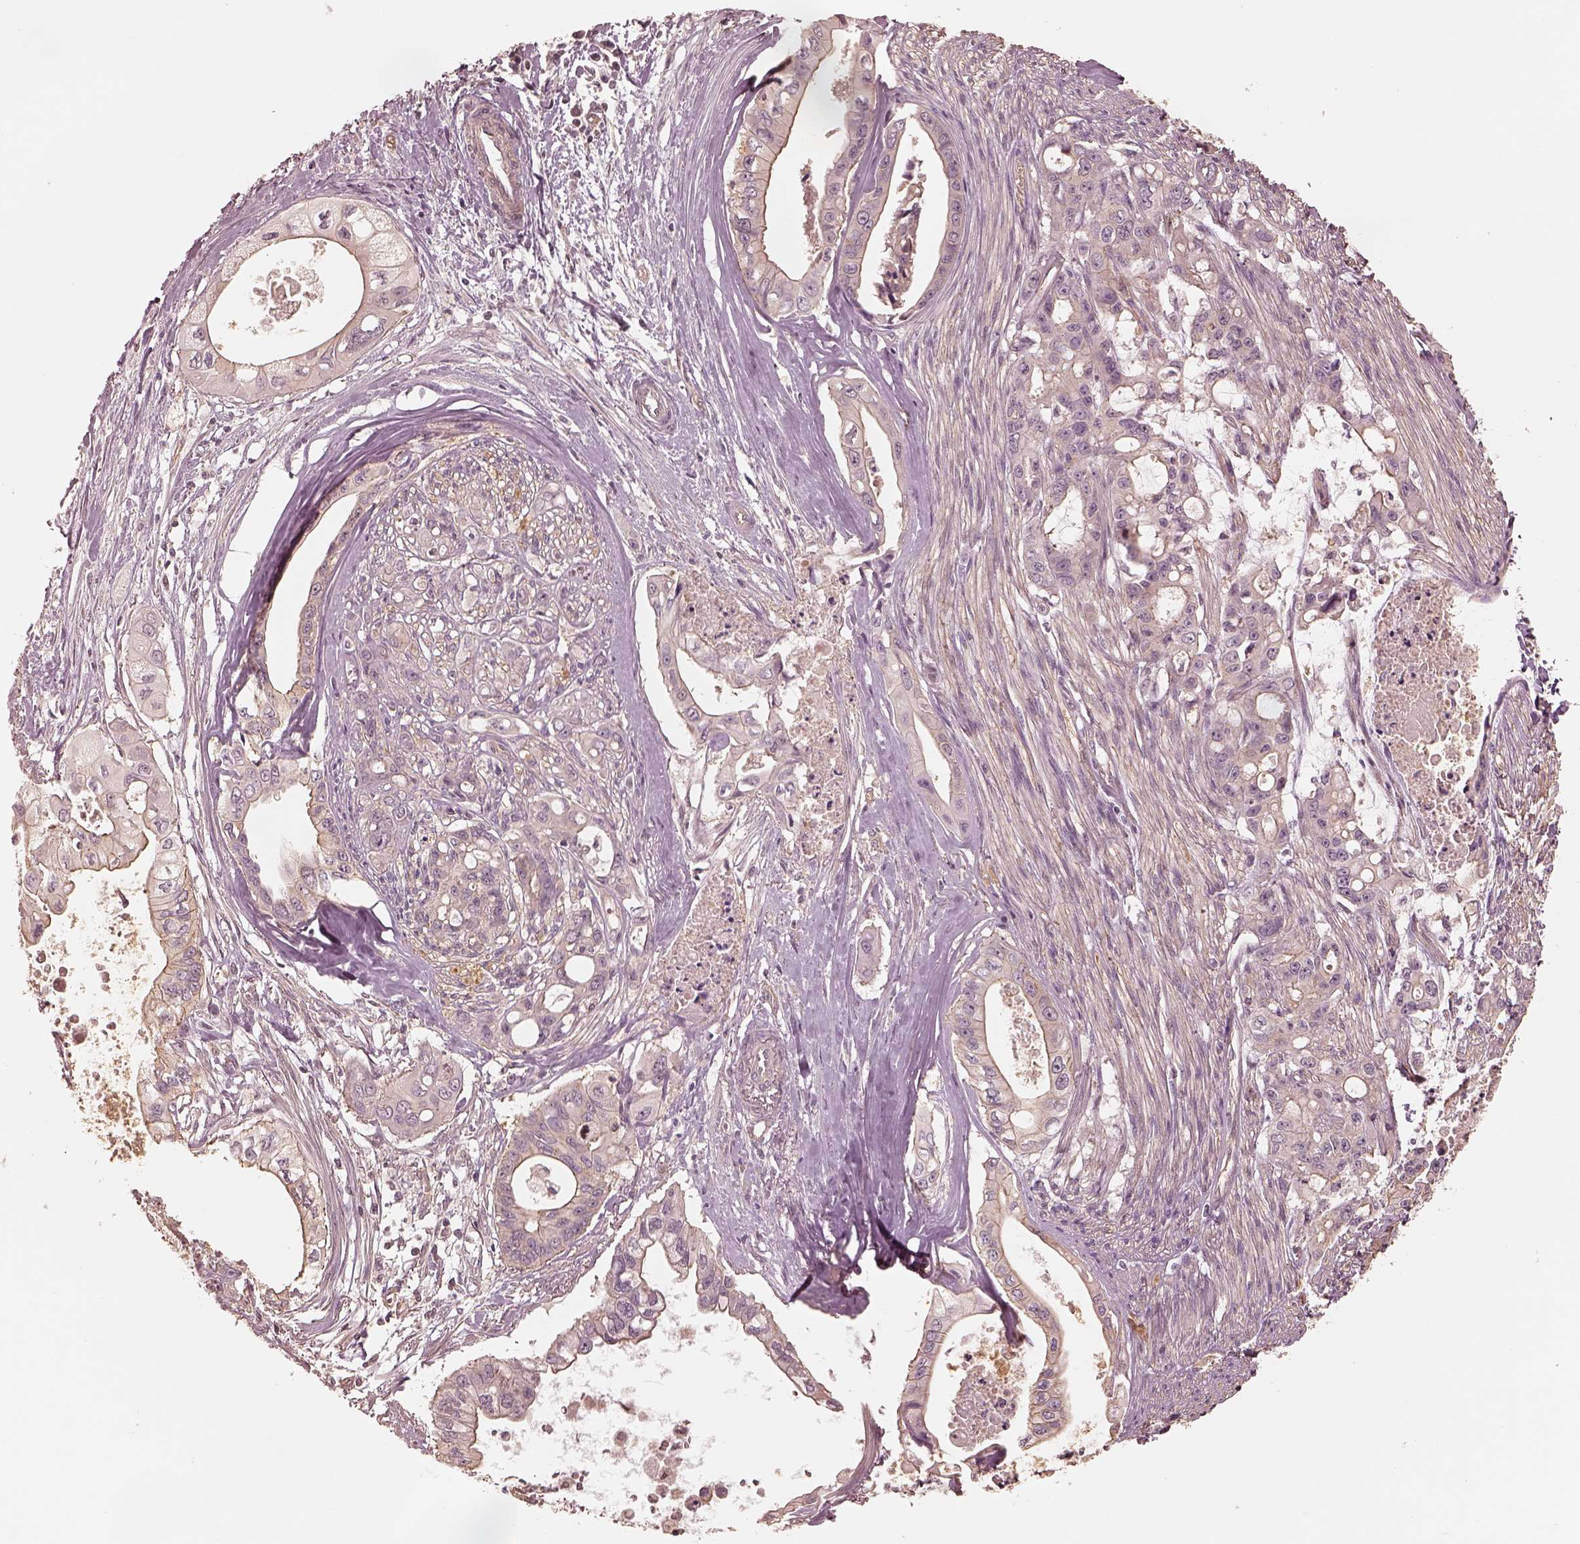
{"staining": {"intensity": "negative", "quantity": "none", "location": "none"}, "tissue": "pancreatic cancer", "cell_type": "Tumor cells", "image_type": "cancer", "snomed": [{"axis": "morphology", "description": "Adenocarcinoma, NOS"}, {"axis": "topography", "description": "Pancreas"}], "caption": "The immunohistochemistry (IHC) photomicrograph has no significant expression in tumor cells of pancreatic cancer (adenocarcinoma) tissue.", "gene": "KIF5C", "patient": {"sex": "male", "age": 60}}